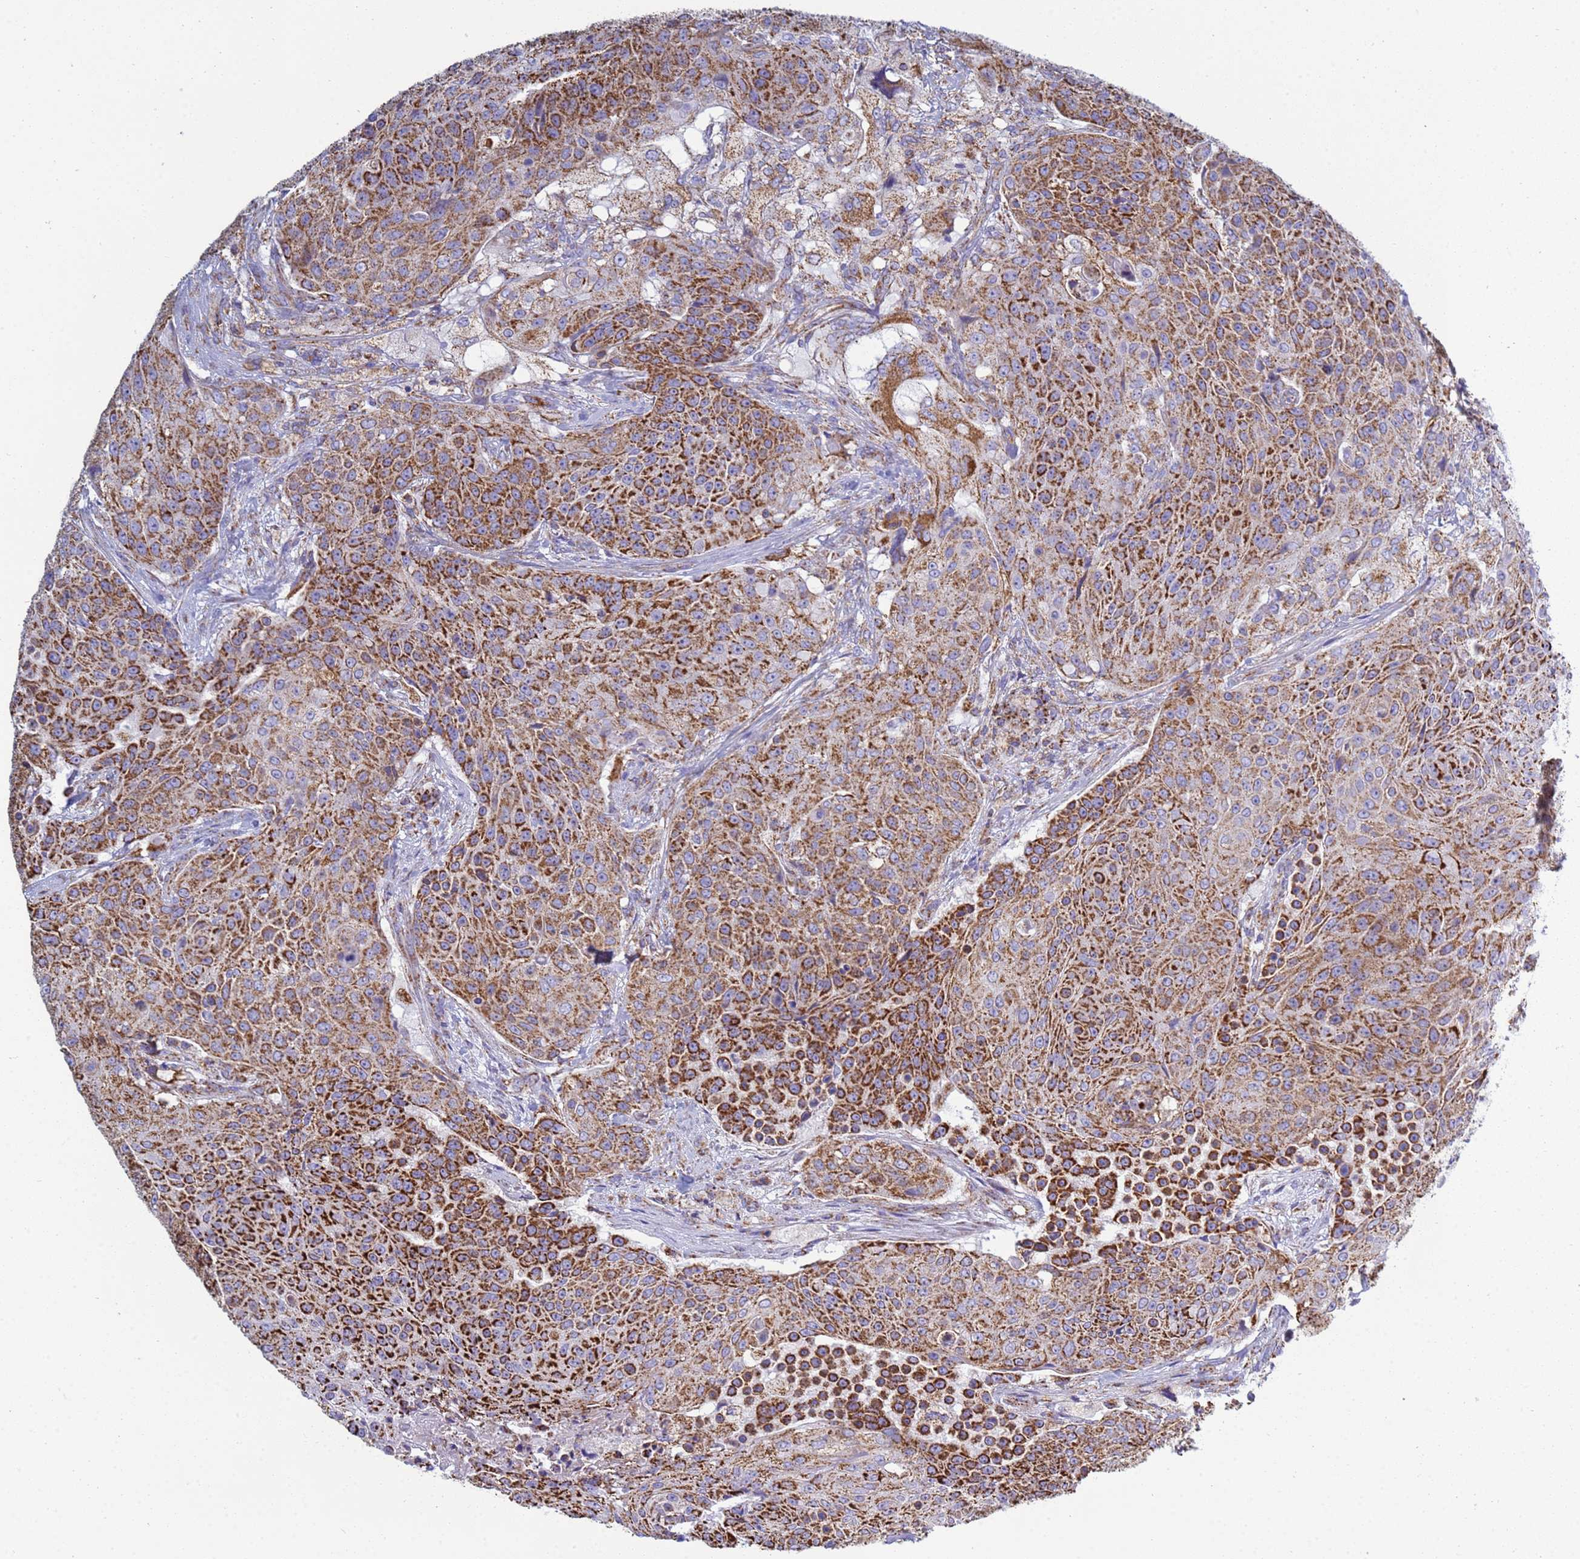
{"staining": {"intensity": "strong", "quantity": ">75%", "location": "cytoplasmic/membranous"}, "tissue": "urothelial cancer", "cell_type": "Tumor cells", "image_type": "cancer", "snomed": [{"axis": "morphology", "description": "Urothelial carcinoma, High grade"}, {"axis": "topography", "description": "Urinary bladder"}], "caption": "Strong cytoplasmic/membranous positivity is appreciated in approximately >75% of tumor cells in high-grade urothelial carcinoma. (Stains: DAB (3,3'-diaminobenzidine) in brown, nuclei in blue, Microscopy: brightfield microscopy at high magnification).", "gene": "COQ4", "patient": {"sex": "female", "age": 63}}